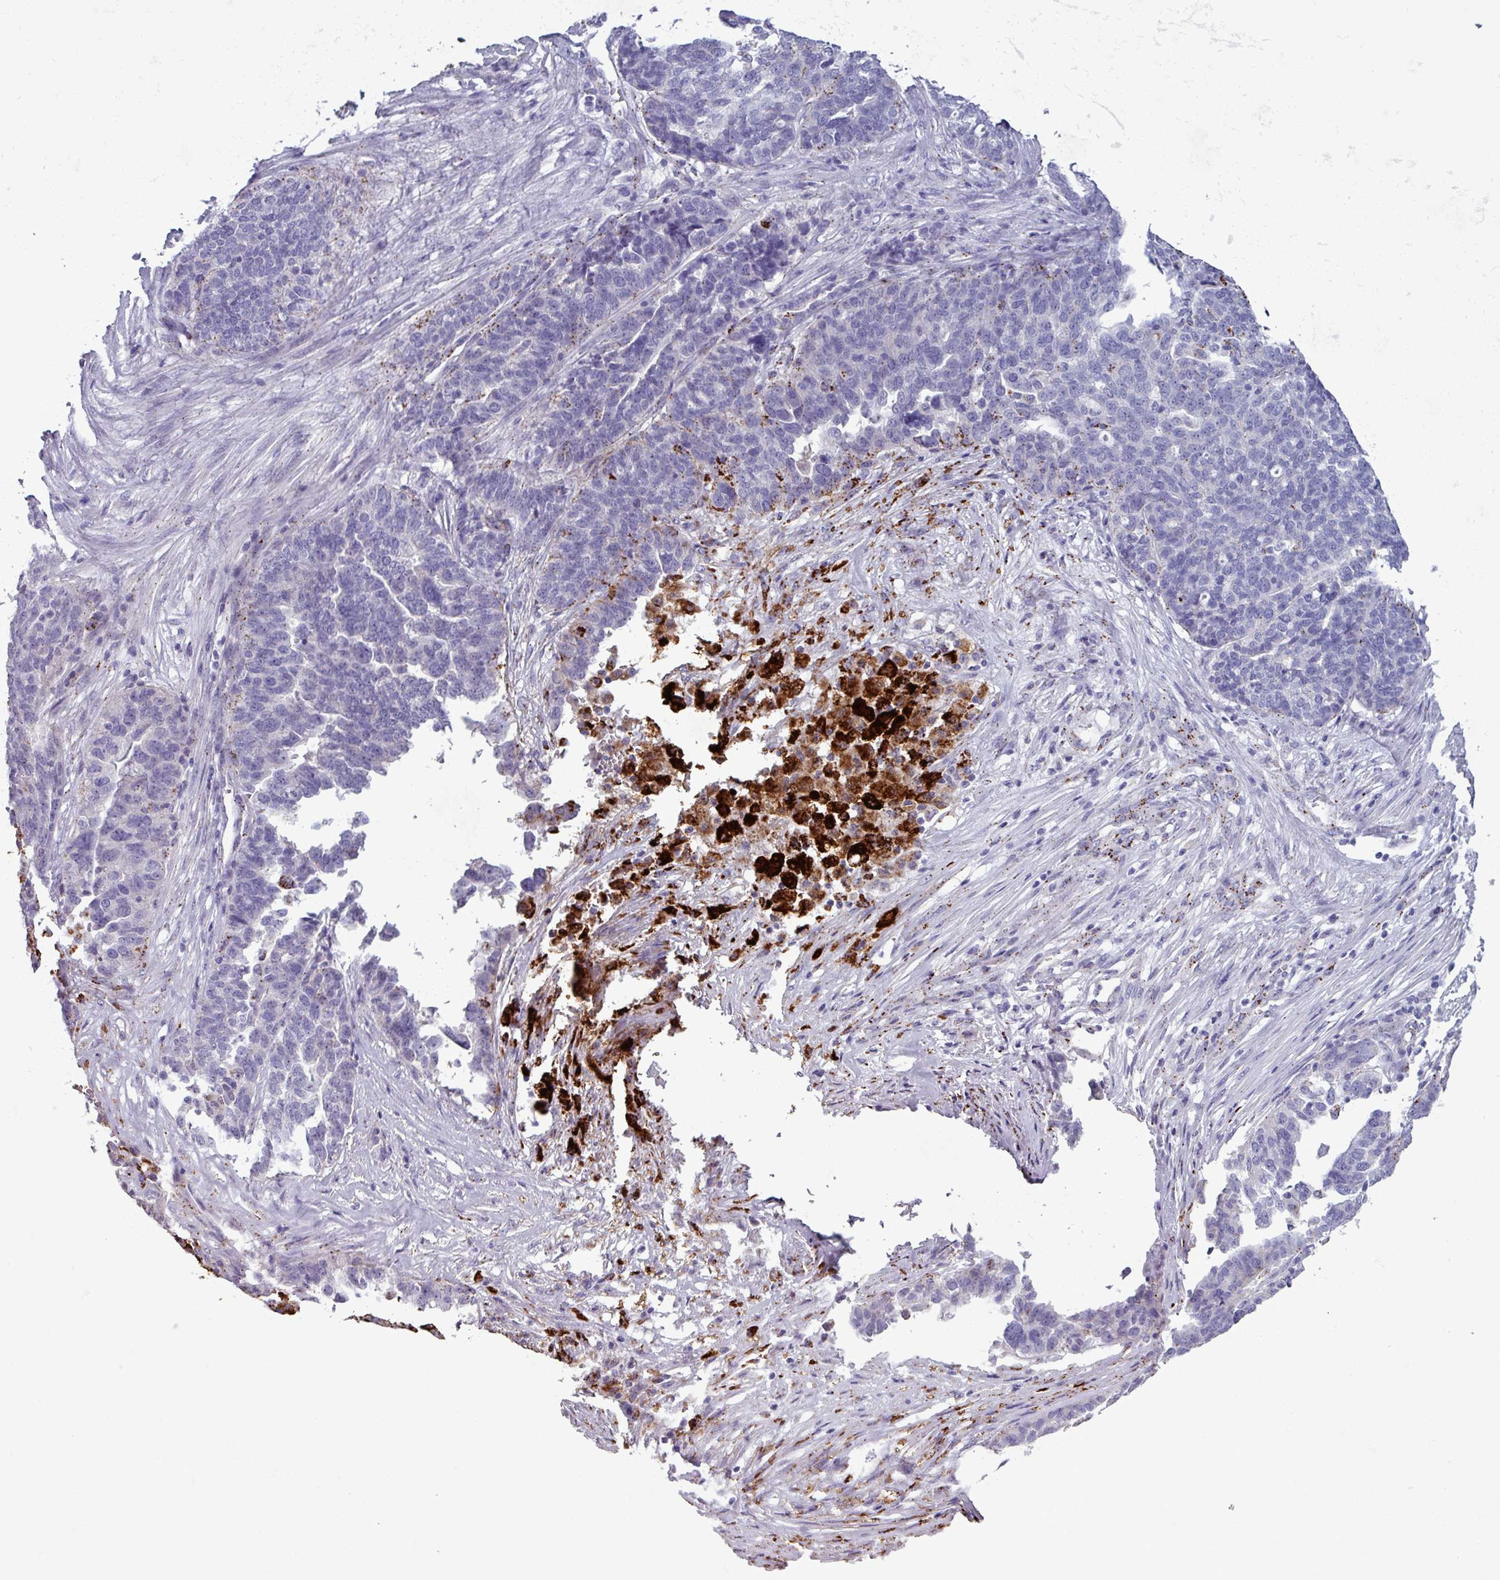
{"staining": {"intensity": "moderate", "quantity": "<25%", "location": "cytoplasmic/membranous"}, "tissue": "ovarian cancer", "cell_type": "Tumor cells", "image_type": "cancer", "snomed": [{"axis": "morphology", "description": "Cystadenocarcinoma, serous, NOS"}, {"axis": "topography", "description": "Ovary"}], "caption": "Immunohistochemistry (IHC) image of neoplastic tissue: ovarian serous cystadenocarcinoma stained using immunohistochemistry displays low levels of moderate protein expression localized specifically in the cytoplasmic/membranous of tumor cells, appearing as a cytoplasmic/membranous brown color.", "gene": "PLIN2", "patient": {"sex": "female", "age": 59}}